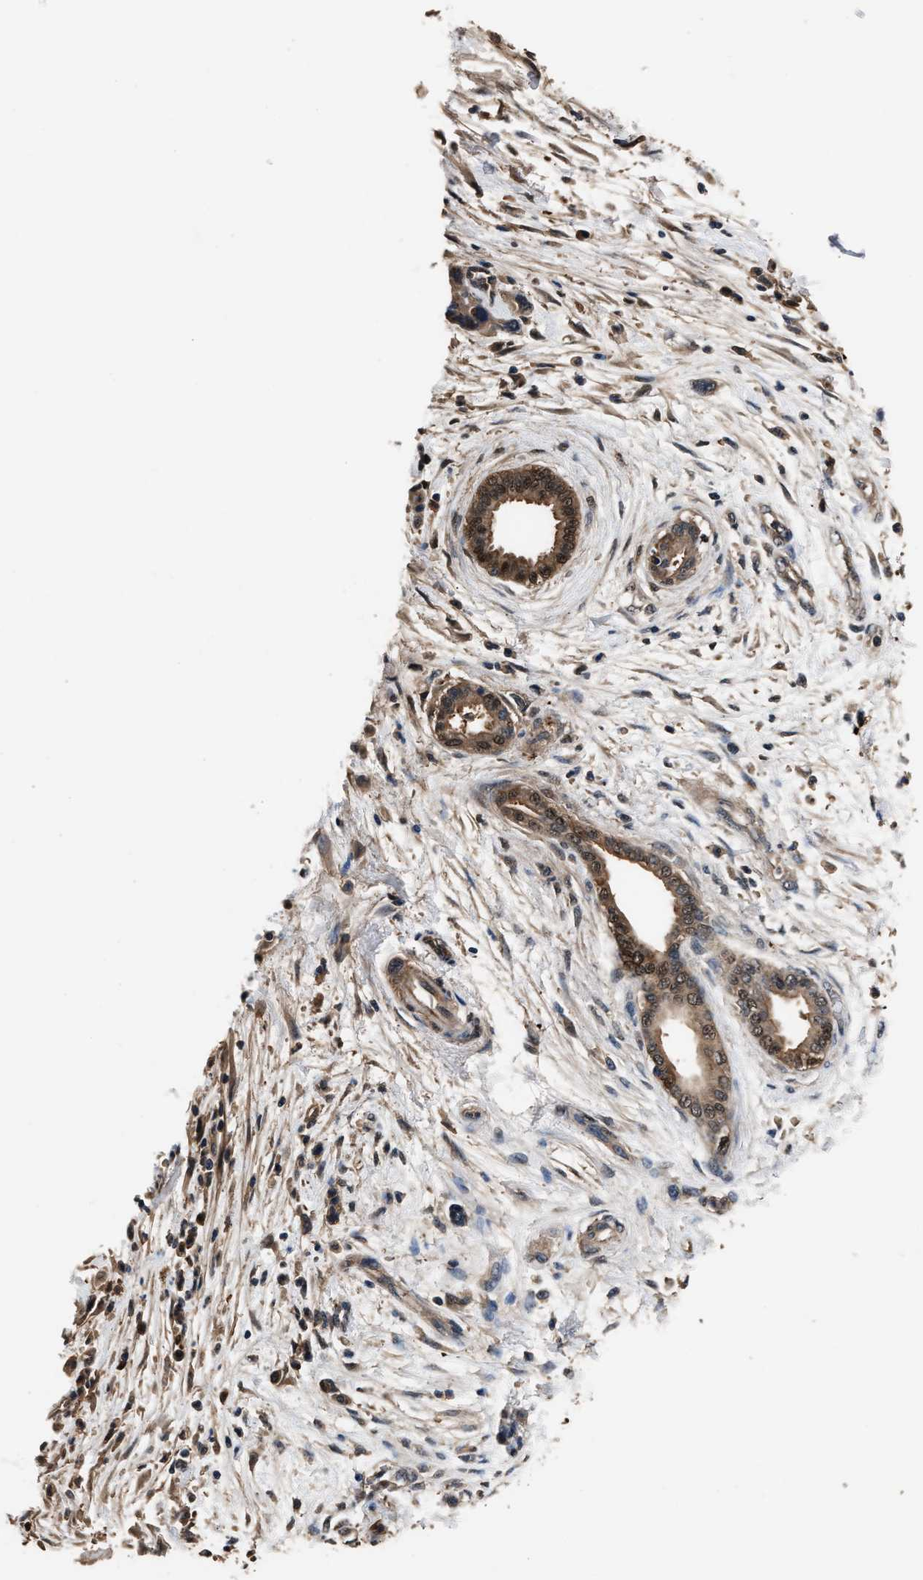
{"staining": {"intensity": "moderate", "quantity": ">75%", "location": "cytoplasmic/membranous"}, "tissue": "pancreatic cancer", "cell_type": "Tumor cells", "image_type": "cancer", "snomed": [{"axis": "morphology", "description": "Normal tissue, NOS"}, {"axis": "morphology", "description": "Adenocarcinoma, NOS"}, {"axis": "topography", "description": "Pancreas"}], "caption": "Pancreatic cancer (adenocarcinoma) tissue shows moderate cytoplasmic/membranous staining in about >75% of tumor cells, visualized by immunohistochemistry.", "gene": "GSTP1", "patient": {"sex": "female", "age": 71}}